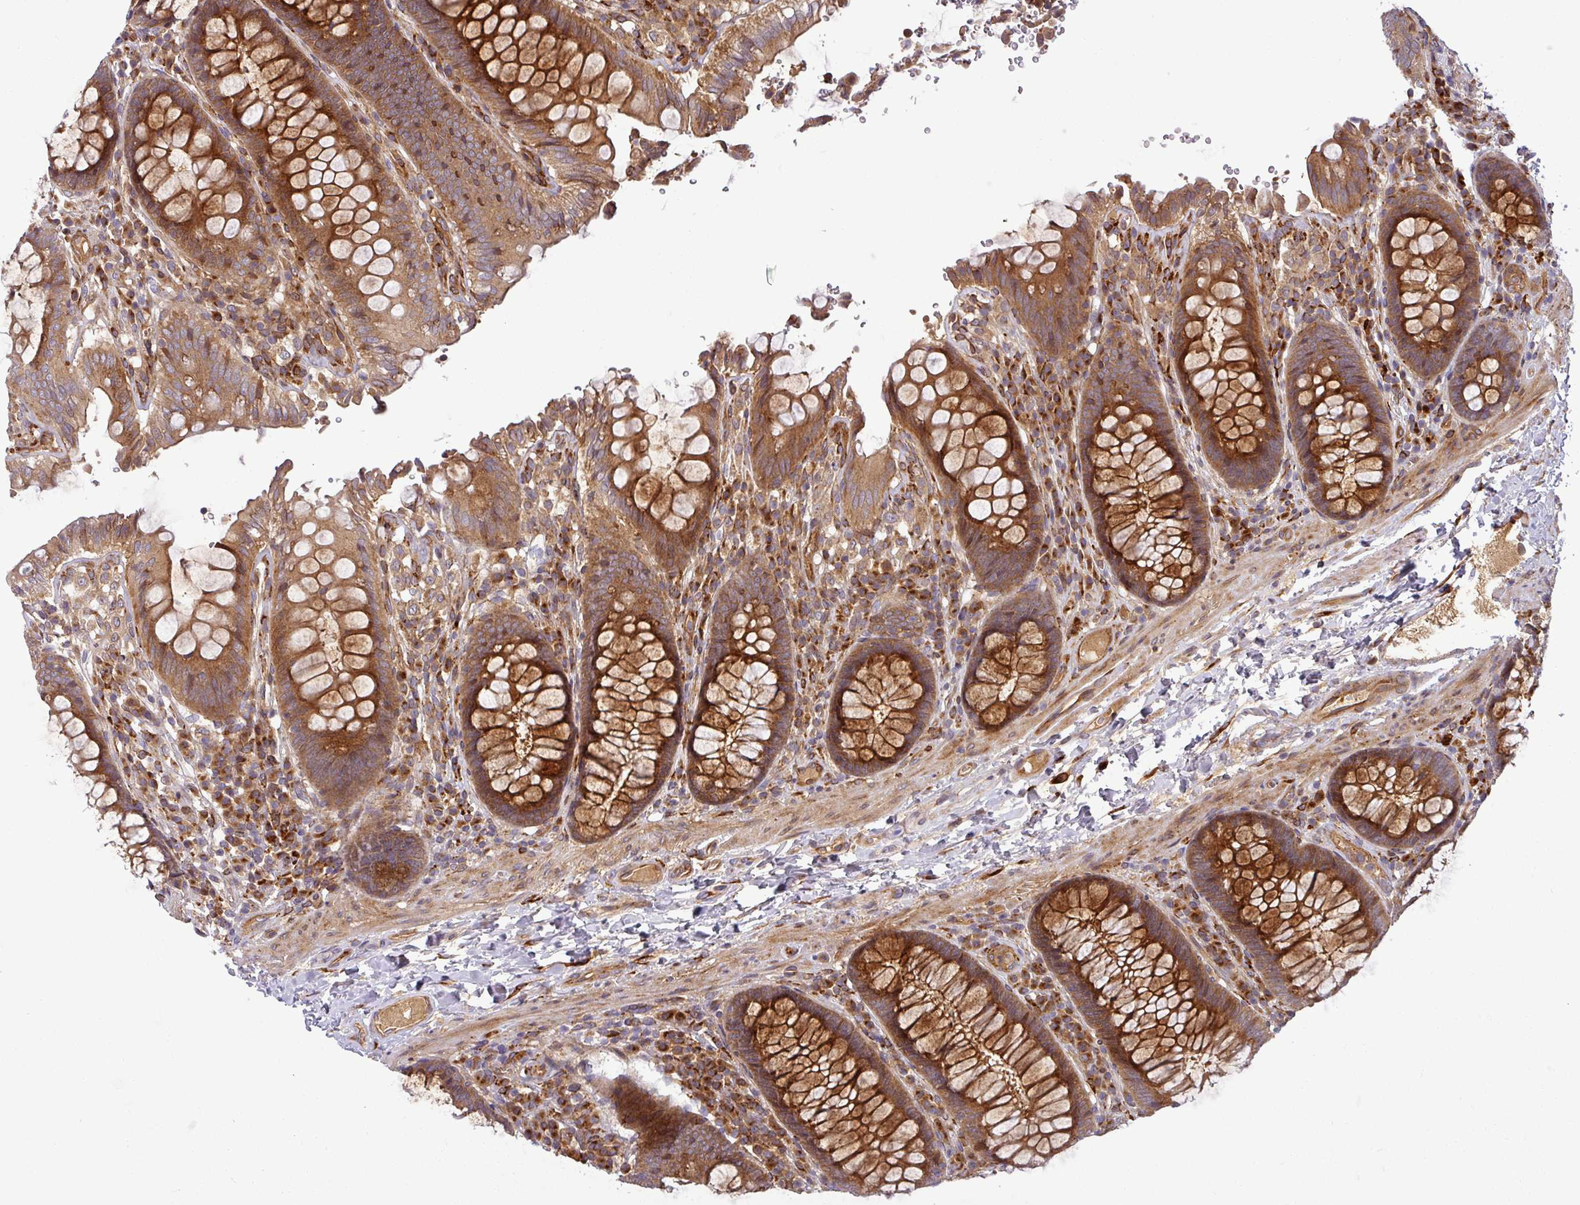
{"staining": {"intensity": "moderate", "quantity": ">75%", "location": "cytoplasmic/membranous"}, "tissue": "colon", "cell_type": "Endothelial cells", "image_type": "normal", "snomed": [{"axis": "morphology", "description": "Normal tissue, NOS"}, {"axis": "topography", "description": "Colon"}], "caption": "DAB (3,3'-diaminobenzidine) immunohistochemical staining of unremarkable human colon demonstrates moderate cytoplasmic/membranous protein expression in approximately >75% of endothelial cells. (brown staining indicates protein expression, while blue staining denotes nuclei).", "gene": "ART1", "patient": {"sex": "male", "age": 84}}